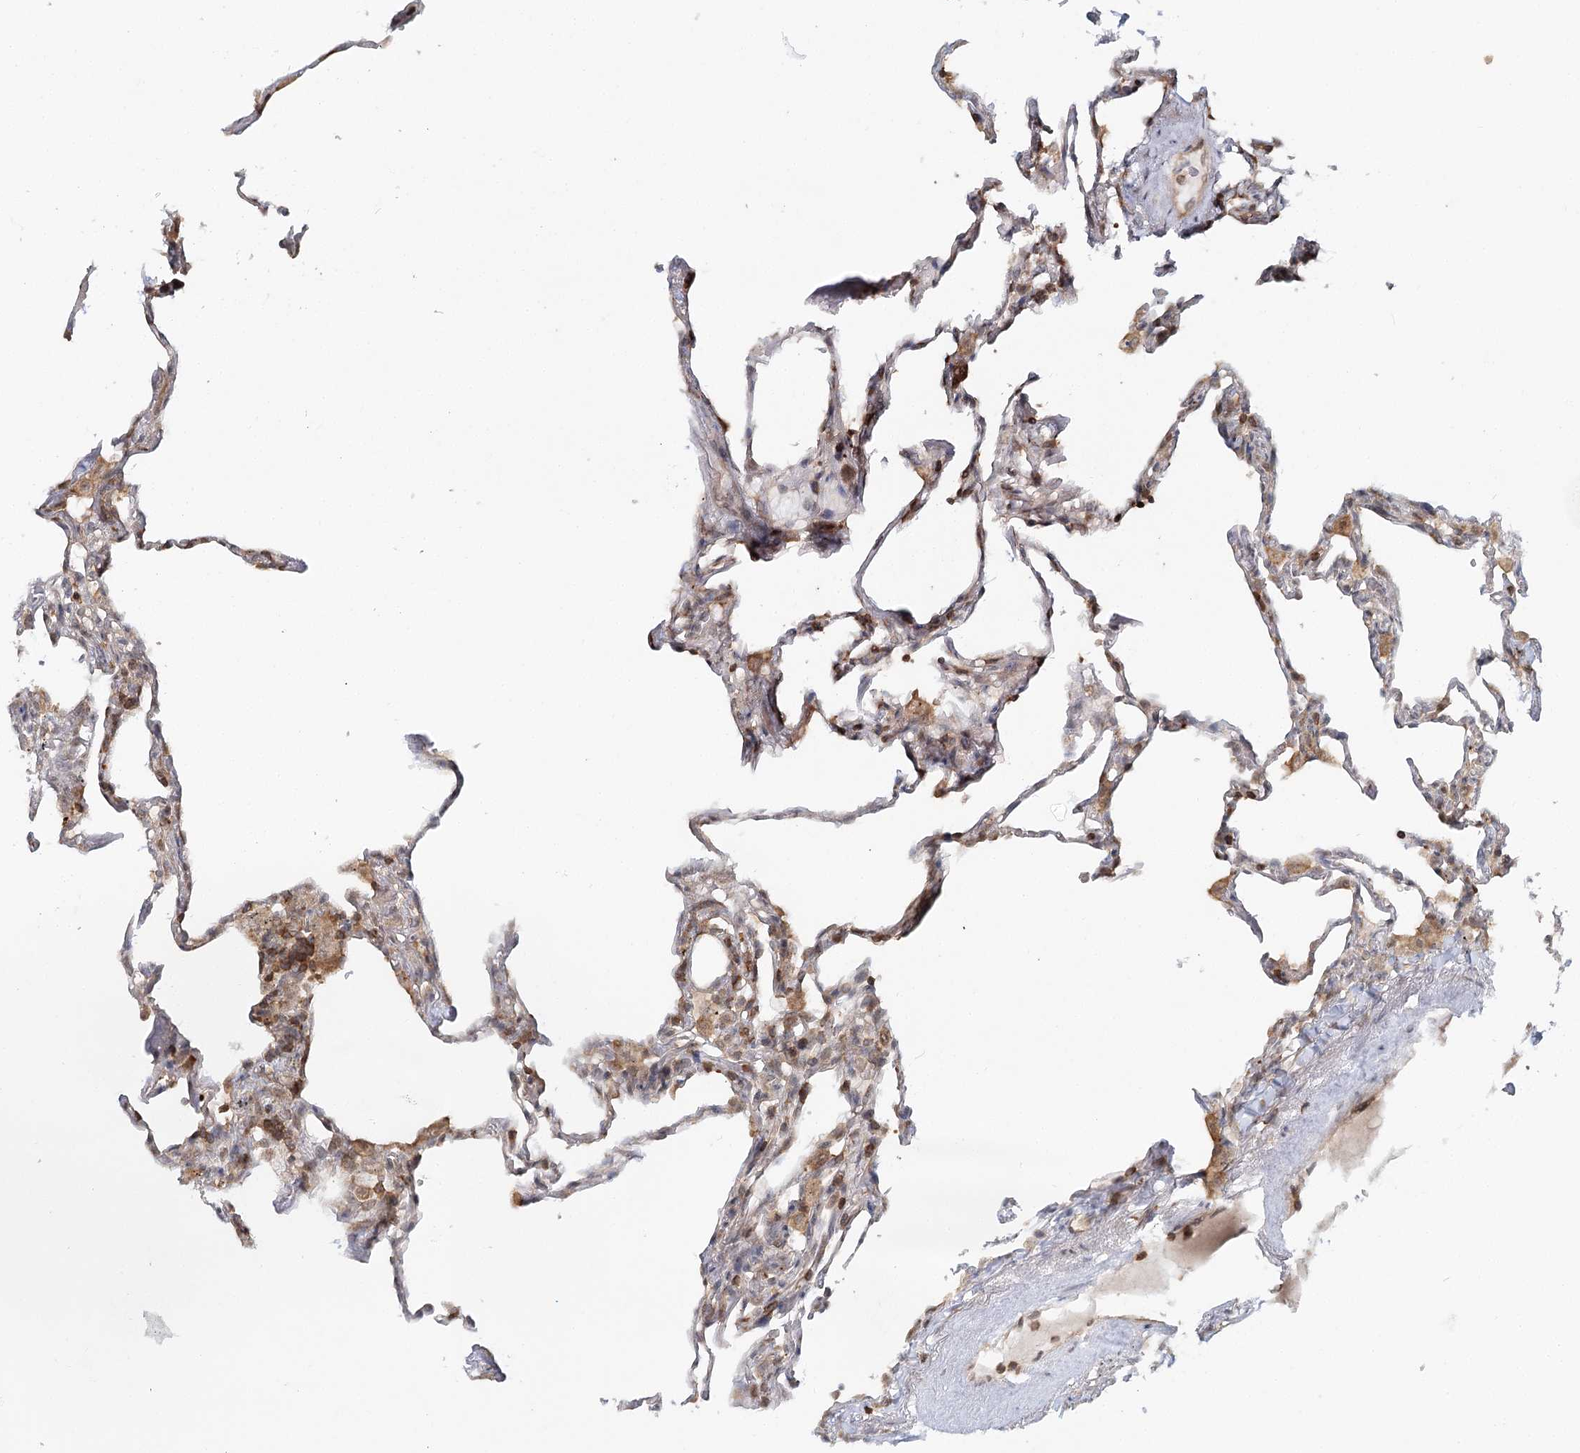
{"staining": {"intensity": "moderate", "quantity": "<25%", "location": "cytoplasmic/membranous"}, "tissue": "lung", "cell_type": "Alveolar cells", "image_type": "normal", "snomed": [{"axis": "morphology", "description": "Normal tissue, NOS"}, {"axis": "topography", "description": "Lung"}], "caption": "Moderate cytoplasmic/membranous expression for a protein is present in approximately <25% of alveolar cells of unremarkable lung using immunohistochemistry.", "gene": "FAM120B", "patient": {"sex": "male", "age": 59}}